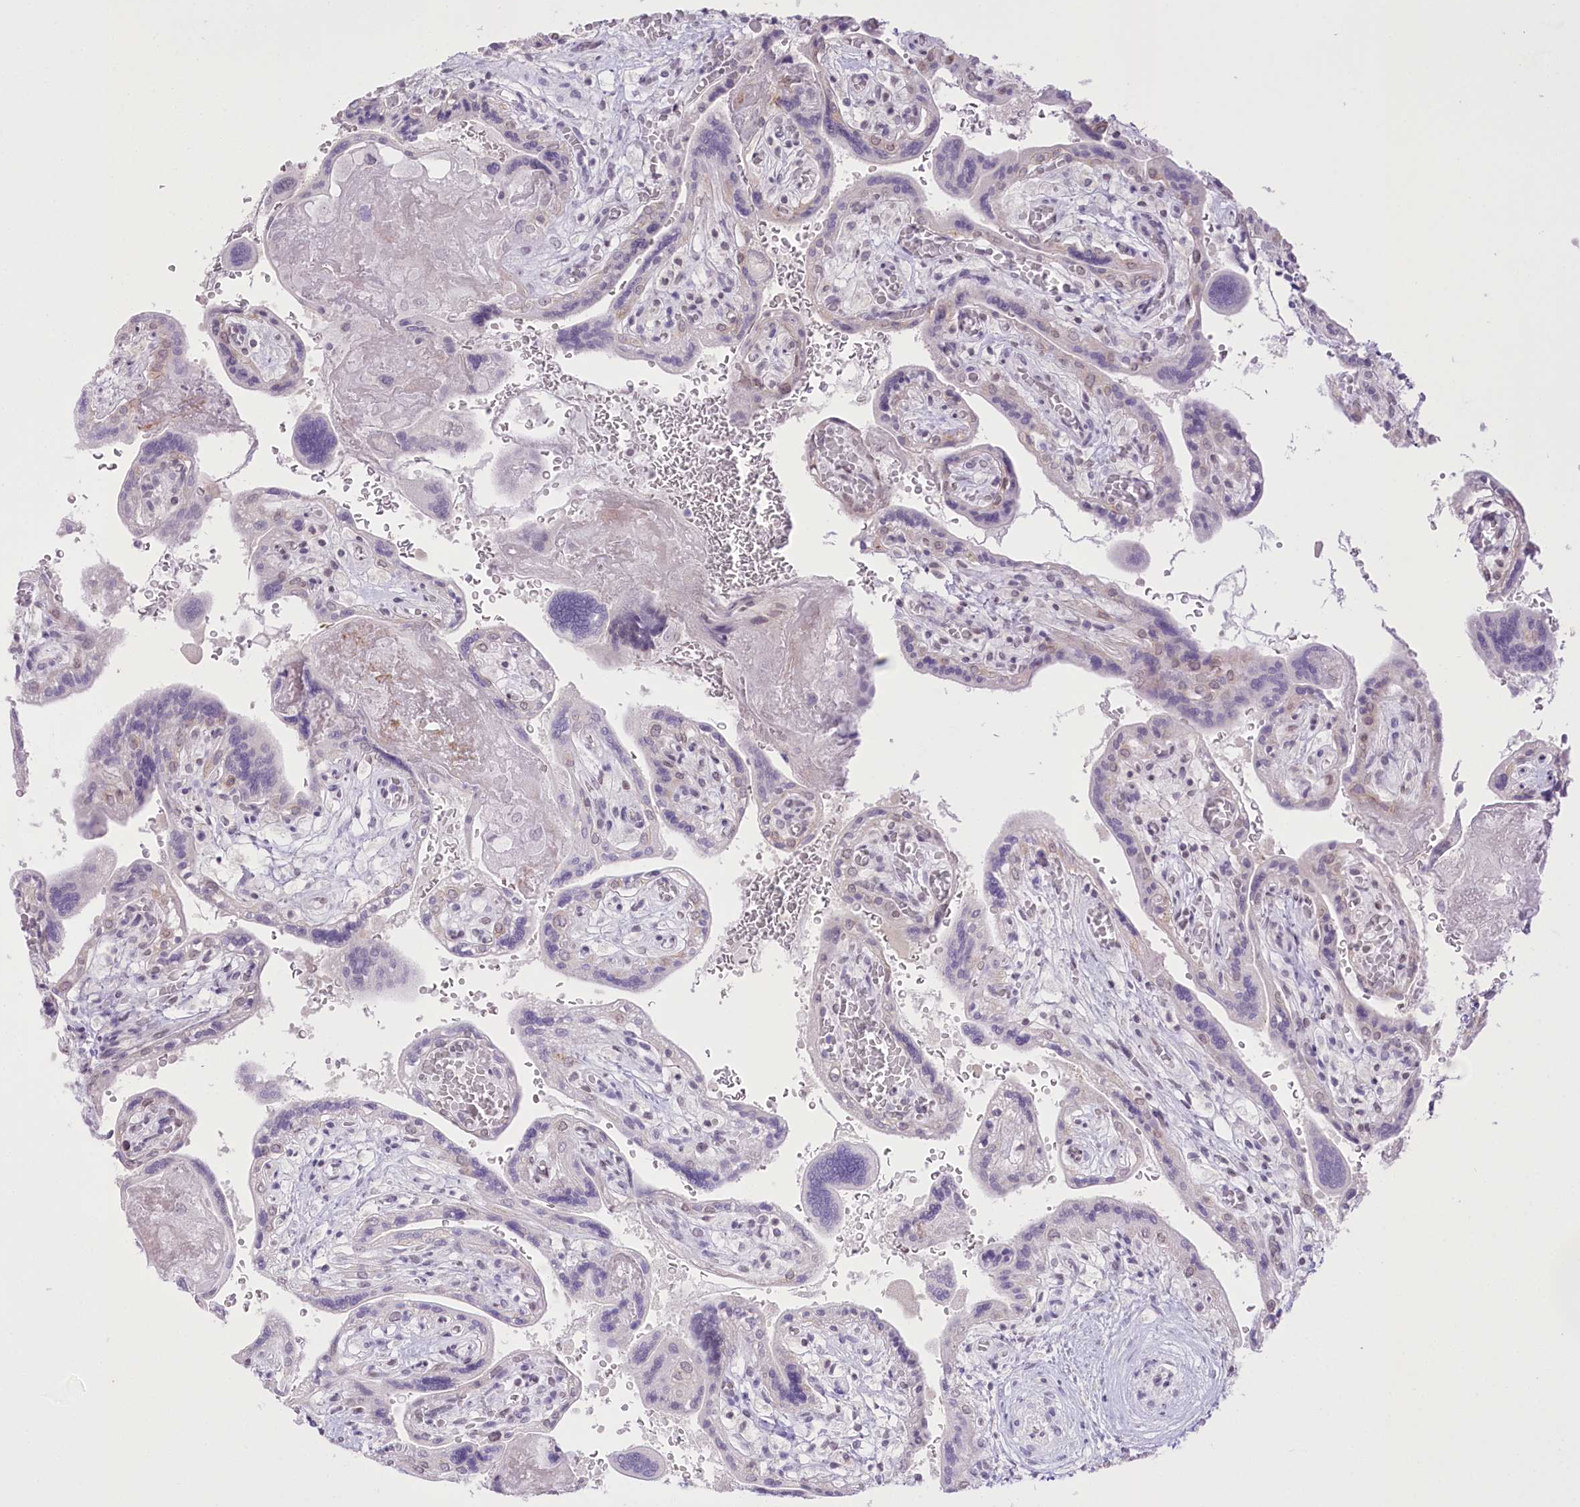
{"staining": {"intensity": "weak", "quantity": "<25%", "location": "cytoplasmic/membranous"}, "tissue": "placenta", "cell_type": "Trophoblastic cells", "image_type": "normal", "snomed": [{"axis": "morphology", "description": "Normal tissue, NOS"}, {"axis": "topography", "description": "Placenta"}], "caption": "Trophoblastic cells show no significant staining in unremarkable placenta.", "gene": "SLC39A10", "patient": {"sex": "female", "age": 37}}